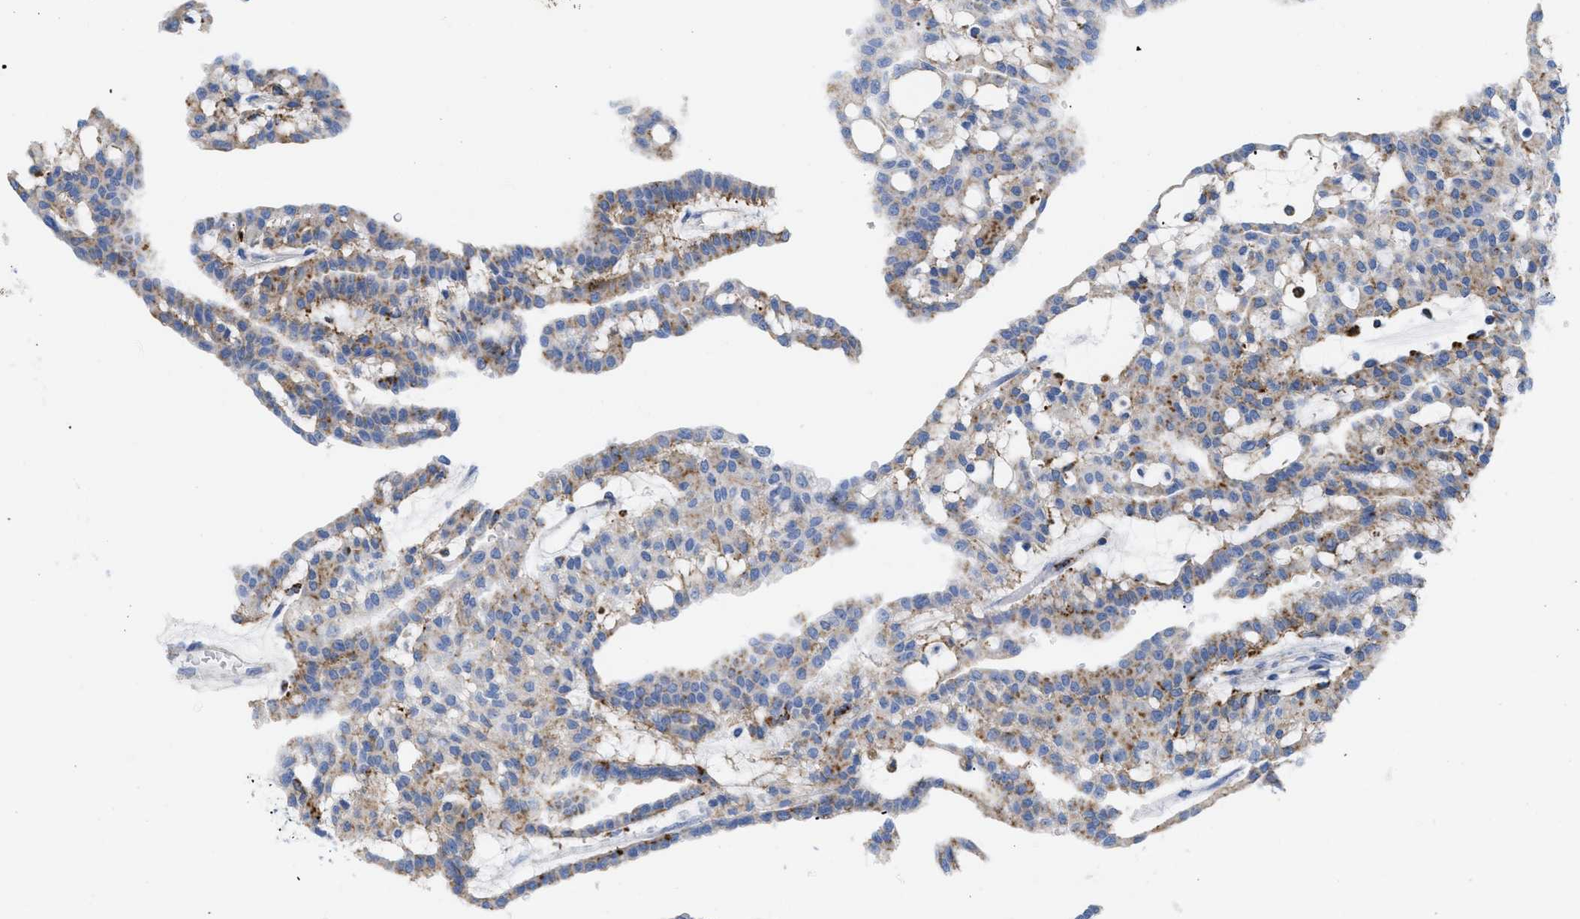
{"staining": {"intensity": "moderate", "quantity": "25%-75%", "location": "cytoplasmic/membranous"}, "tissue": "renal cancer", "cell_type": "Tumor cells", "image_type": "cancer", "snomed": [{"axis": "morphology", "description": "Adenocarcinoma, NOS"}, {"axis": "topography", "description": "Kidney"}], "caption": "Approximately 25%-75% of tumor cells in adenocarcinoma (renal) show moderate cytoplasmic/membranous protein positivity as visualized by brown immunohistochemical staining.", "gene": "DRAM2", "patient": {"sex": "male", "age": 63}}